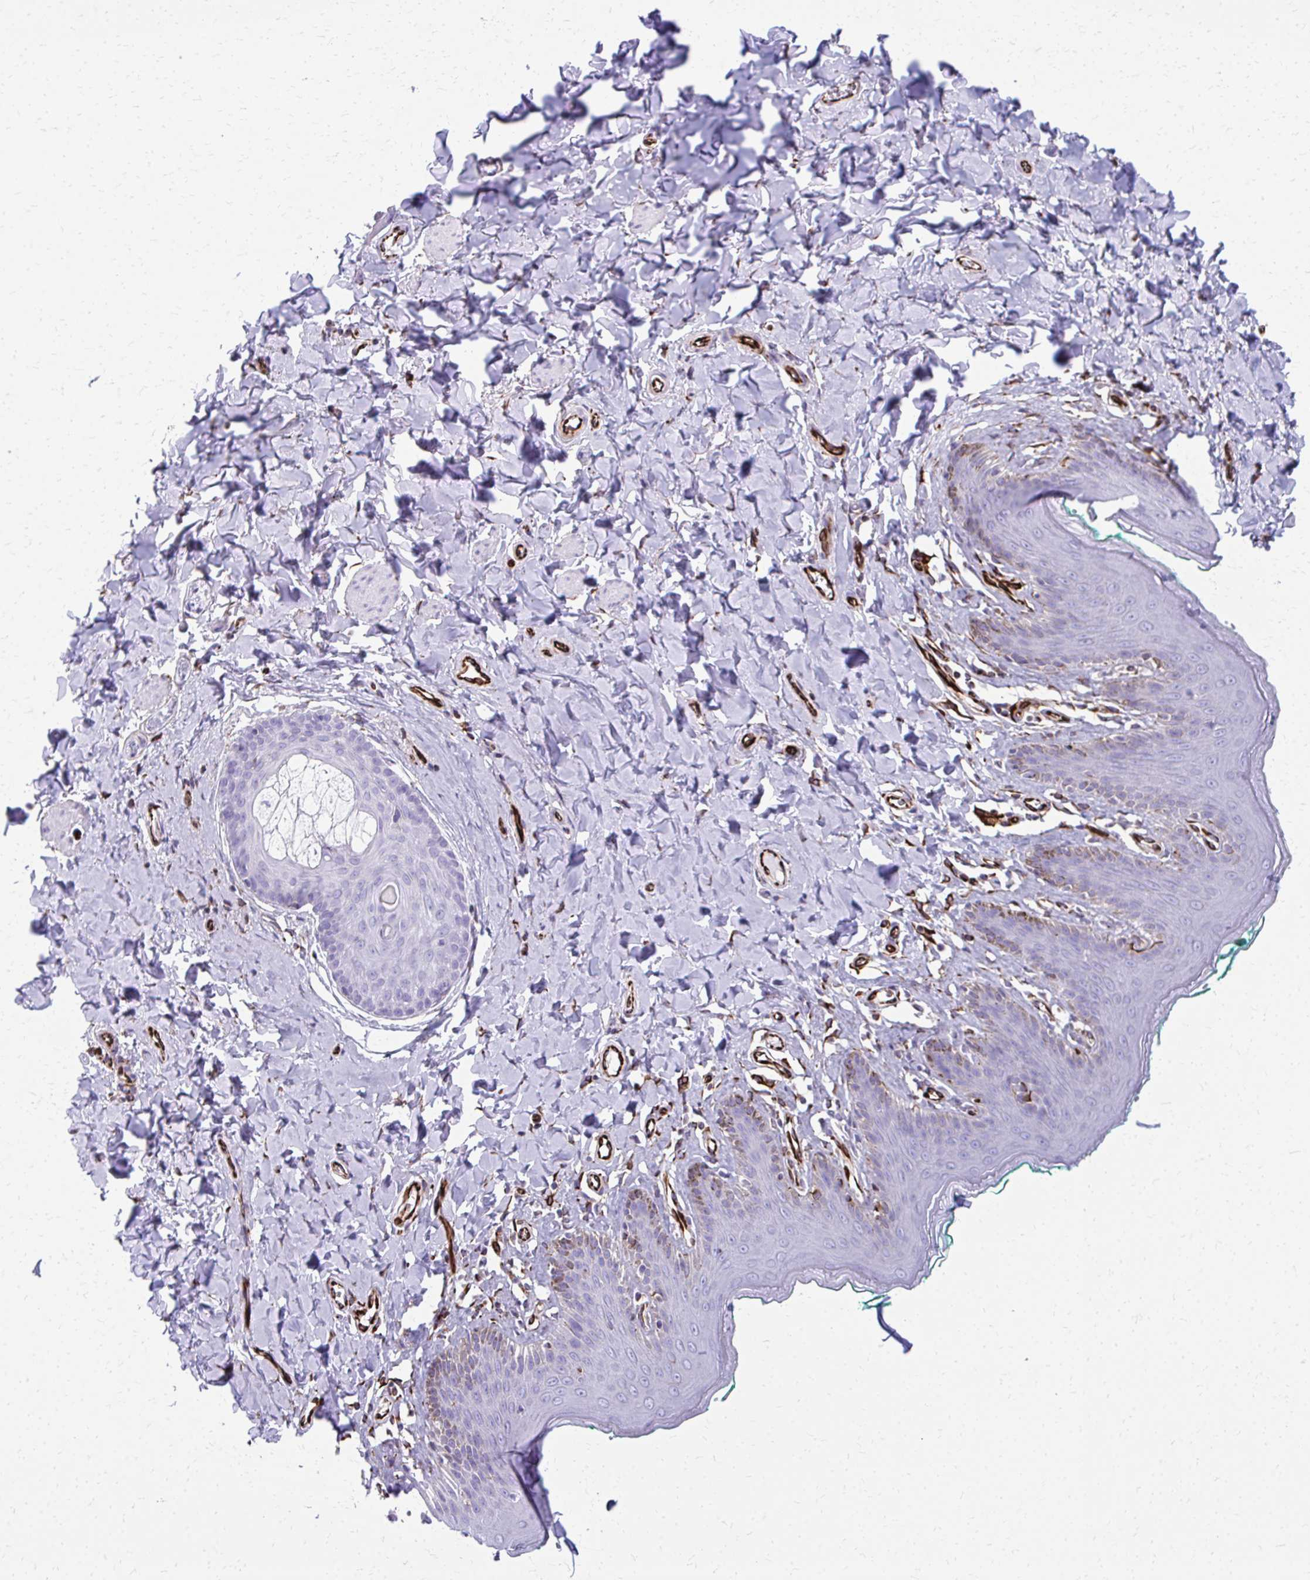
{"staining": {"intensity": "negative", "quantity": "none", "location": "none"}, "tissue": "skin", "cell_type": "Epidermal cells", "image_type": "normal", "snomed": [{"axis": "morphology", "description": "Normal tissue, NOS"}, {"axis": "topography", "description": "Vulva"}, {"axis": "topography", "description": "Peripheral nerve tissue"}], "caption": "Immunohistochemistry (IHC) image of benign skin: skin stained with DAB exhibits no significant protein staining in epidermal cells. The staining was performed using DAB to visualize the protein expression in brown, while the nuclei were stained in blue with hematoxylin (Magnification: 20x).", "gene": "TRIM6", "patient": {"sex": "female", "age": 66}}